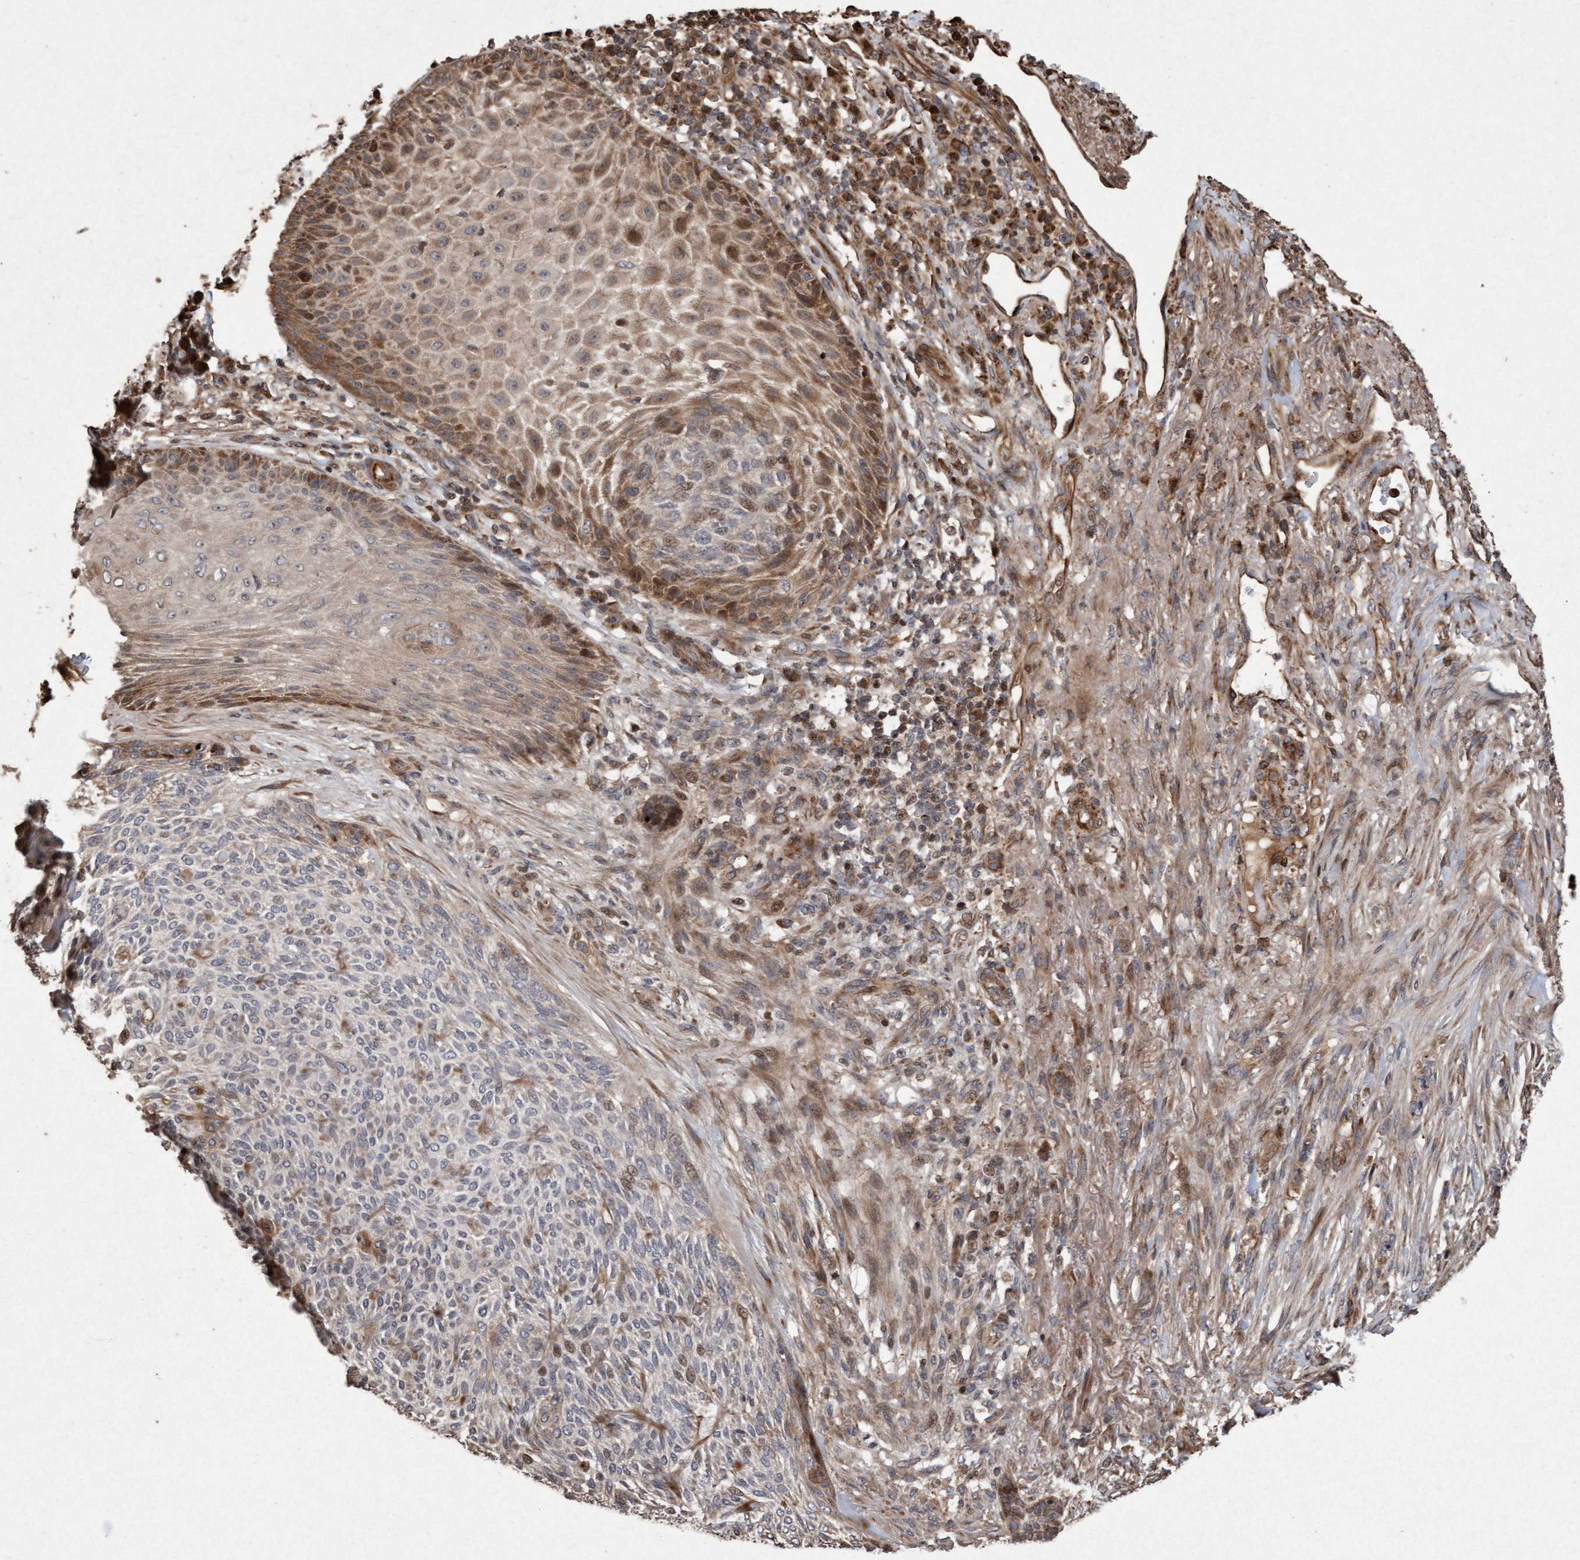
{"staining": {"intensity": "moderate", "quantity": "<25%", "location": "cytoplasmic/membranous"}, "tissue": "skin cancer", "cell_type": "Tumor cells", "image_type": "cancer", "snomed": [{"axis": "morphology", "description": "Basal cell carcinoma"}, {"axis": "topography", "description": "Skin"}], "caption": "High-power microscopy captured an IHC histopathology image of skin basal cell carcinoma, revealing moderate cytoplasmic/membranous positivity in approximately <25% of tumor cells.", "gene": "OSBP2", "patient": {"sex": "male", "age": 55}}